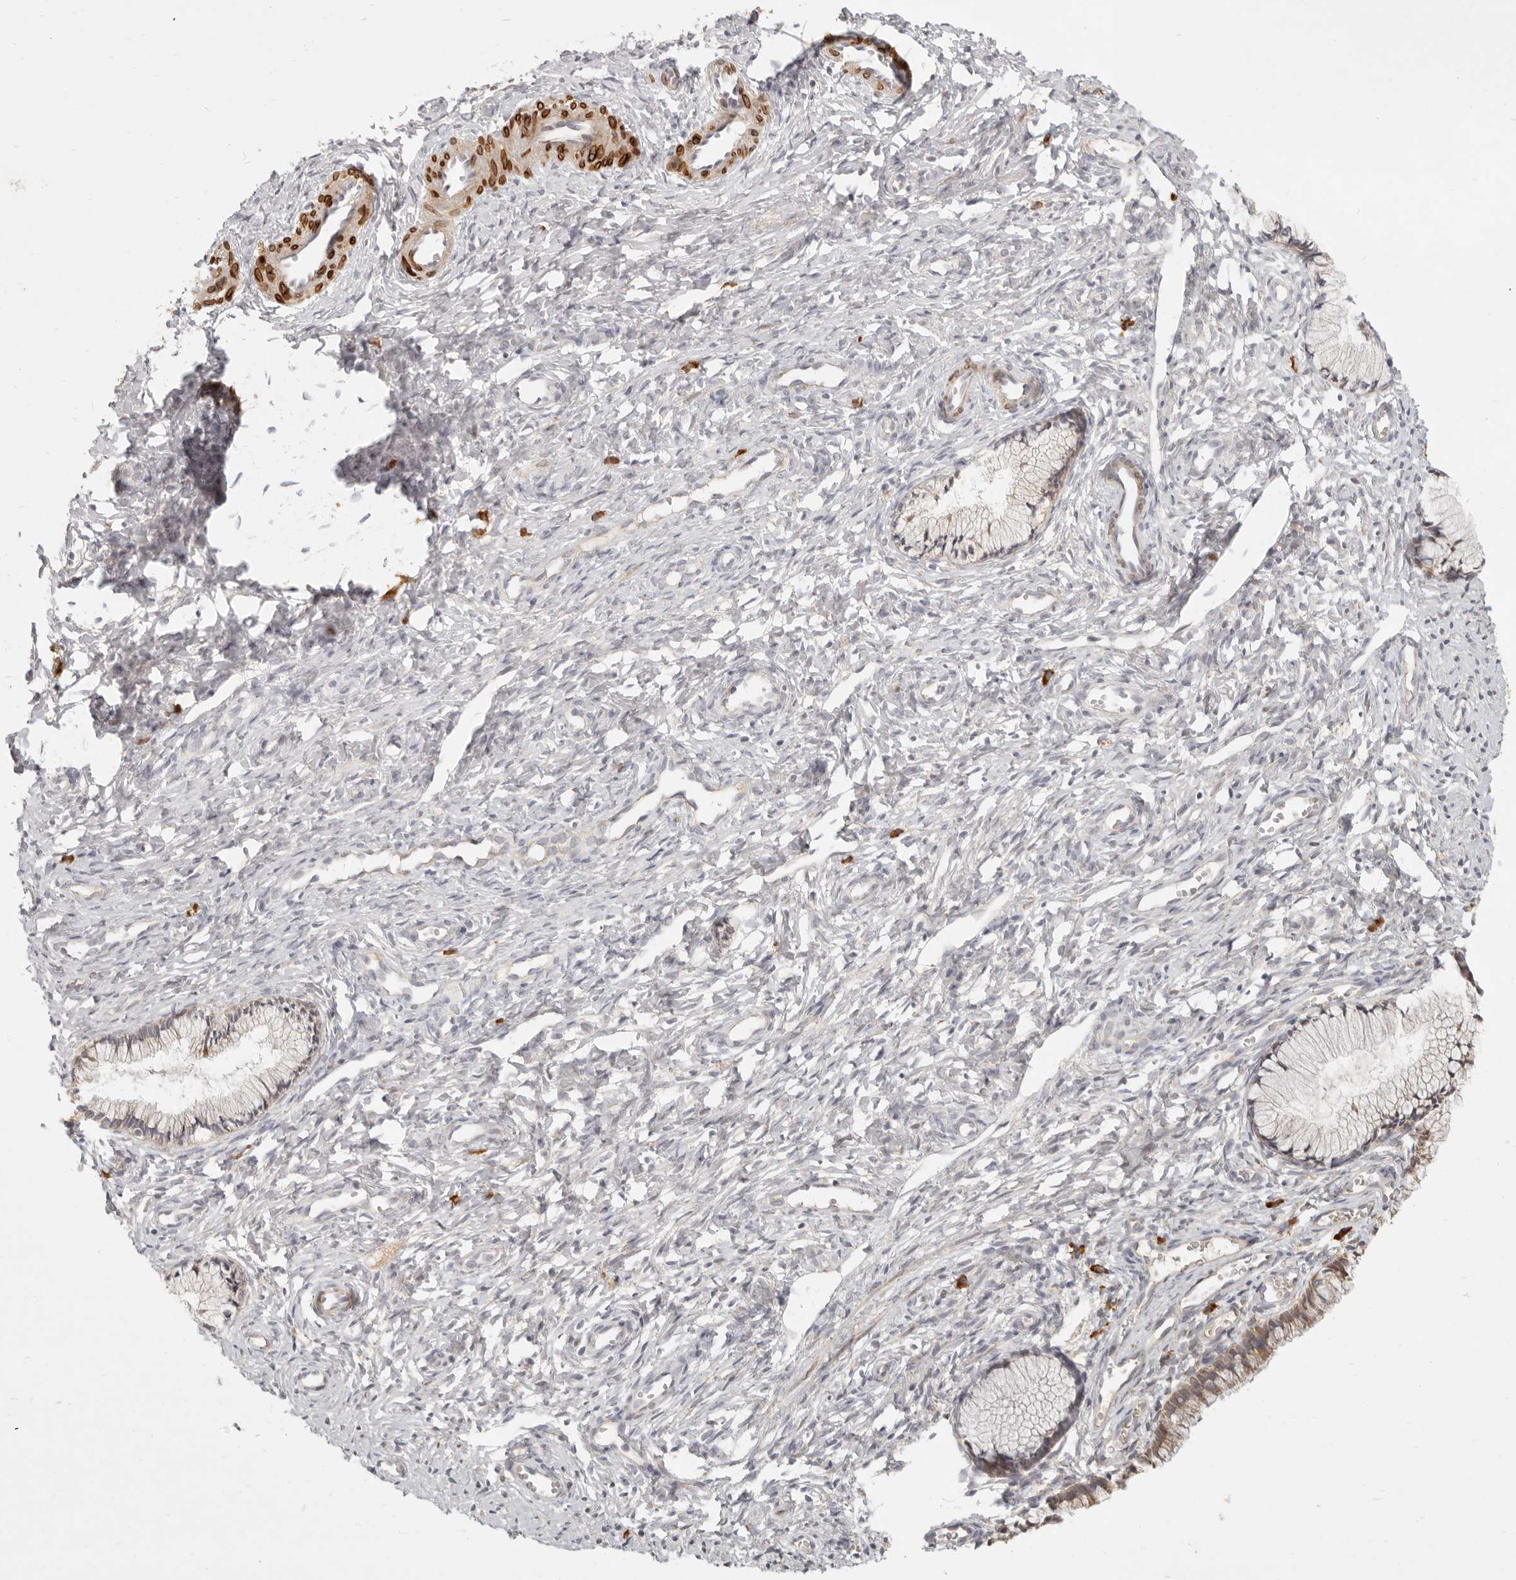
{"staining": {"intensity": "moderate", "quantity": "<25%", "location": "cytoplasmic/membranous"}, "tissue": "cervix", "cell_type": "Glandular cells", "image_type": "normal", "snomed": [{"axis": "morphology", "description": "Normal tissue, NOS"}, {"axis": "topography", "description": "Cervix"}], "caption": "Human cervix stained with a brown dye demonstrates moderate cytoplasmic/membranous positive expression in approximately <25% of glandular cells.", "gene": "PABPC4", "patient": {"sex": "female", "age": 27}}